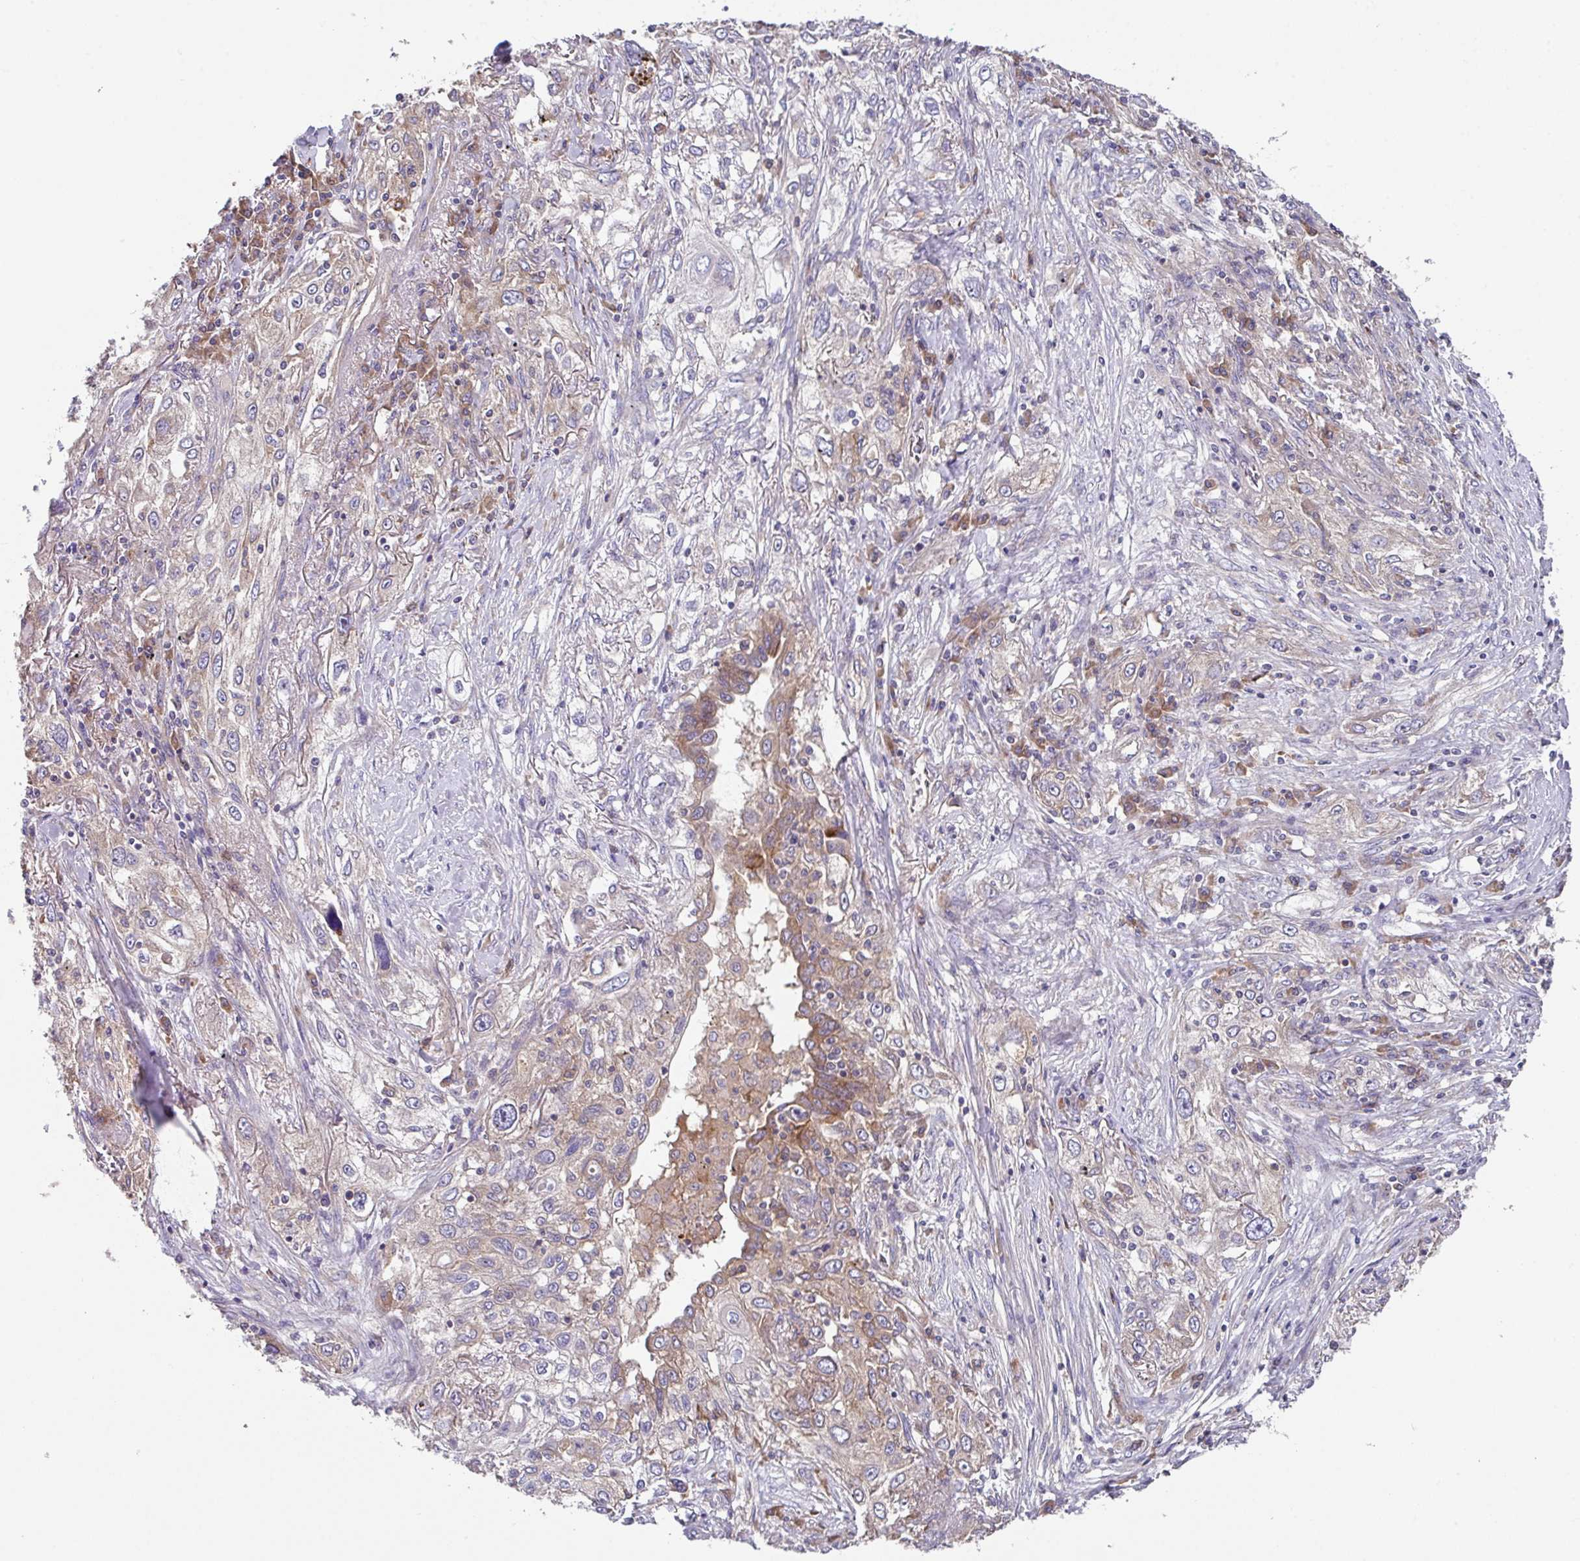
{"staining": {"intensity": "weak", "quantity": "25%-75%", "location": "cytoplasmic/membranous"}, "tissue": "lung cancer", "cell_type": "Tumor cells", "image_type": "cancer", "snomed": [{"axis": "morphology", "description": "Squamous cell carcinoma, NOS"}, {"axis": "topography", "description": "Lung"}], "caption": "Lung cancer stained for a protein reveals weak cytoplasmic/membranous positivity in tumor cells.", "gene": "EIF4B", "patient": {"sex": "female", "age": 69}}